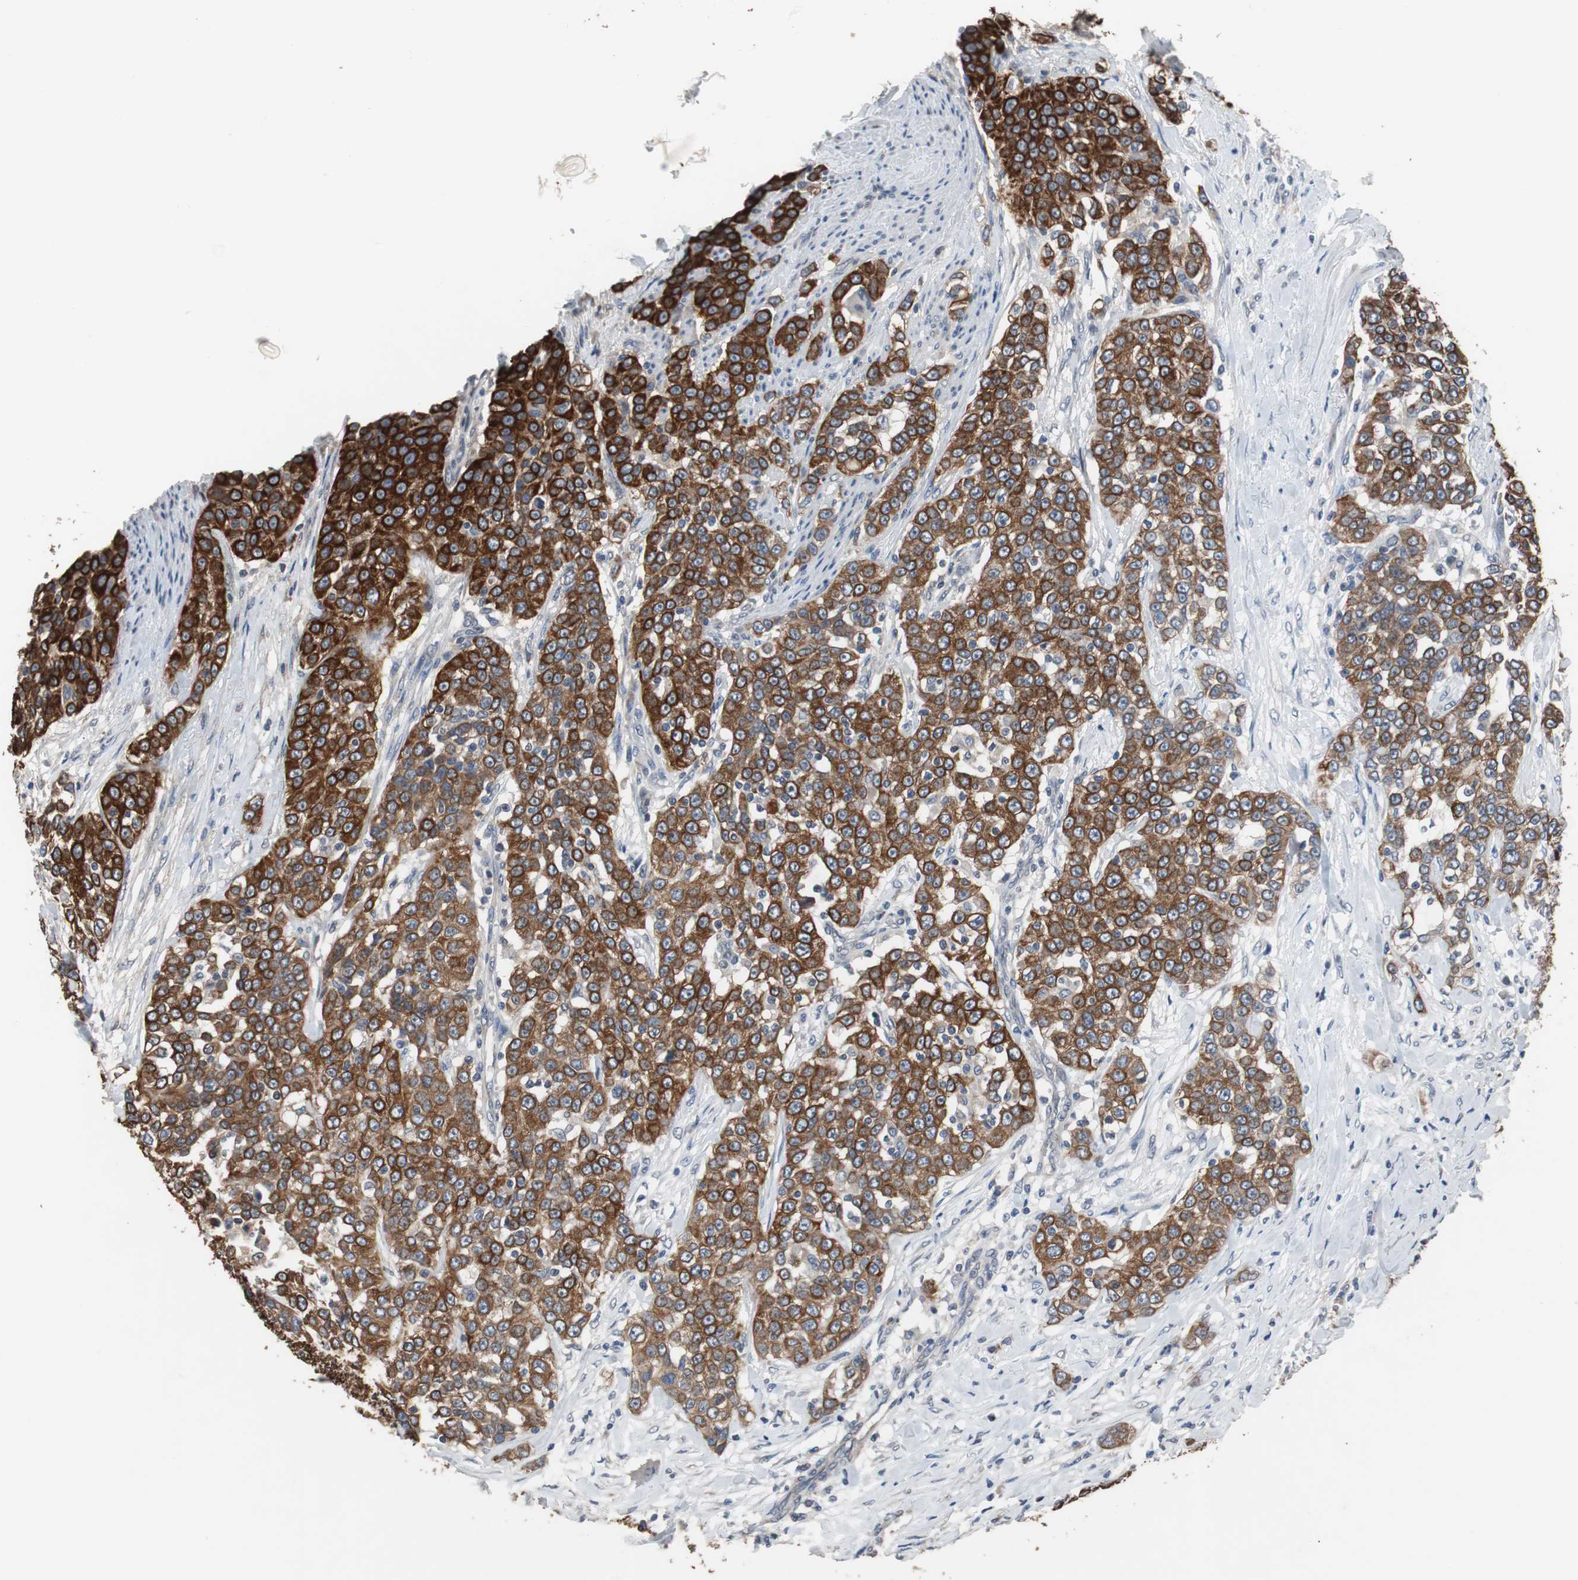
{"staining": {"intensity": "strong", "quantity": ">75%", "location": "cytoplasmic/membranous"}, "tissue": "urothelial cancer", "cell_type": "Tumor cells", "image_type": "cancer", "snomed": [{"axis": "morphology", "description": "Urothelial carcinoma, High grade"}, {"axis": "topography", "description": "Urinary bladder"}], "caption": "Immunohistochemical staining of urothelial cancer exhibits strong cytoplasmic/membranous protein expression in approximately >75% of tumor cells.", "gene": "USP10", "patient": {"sex": "female", "age": 80}}